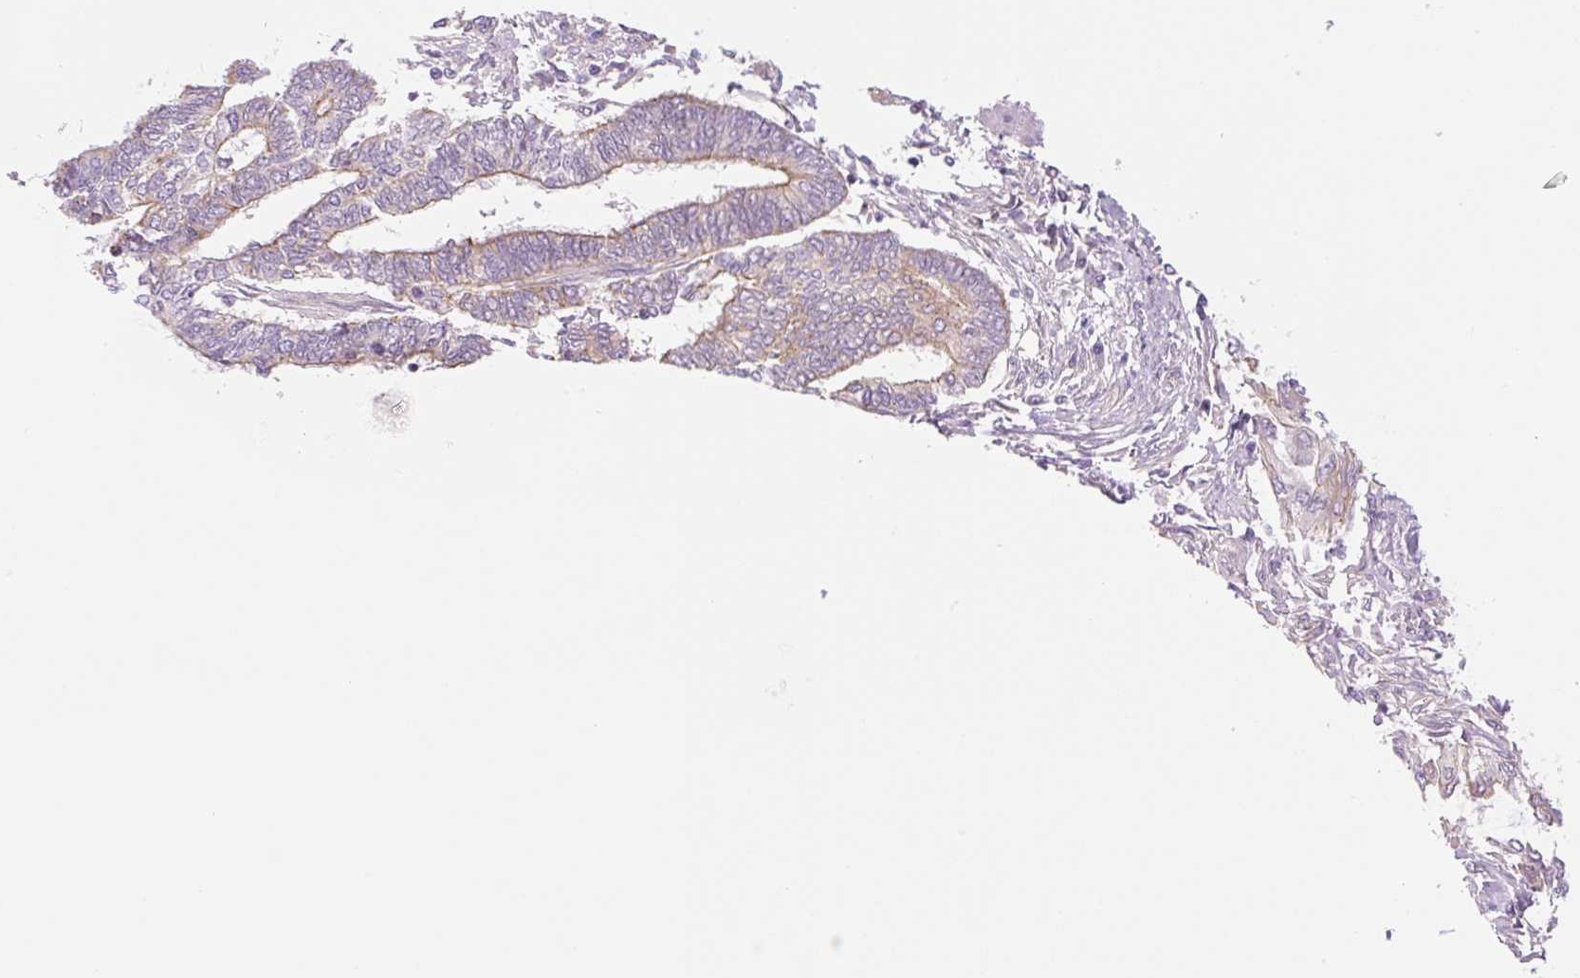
{"staining": {"intensity": "weak", "quantity": "<25%", "location": "cytoplasmic/membranous"}, "tissue": "cervical cancer", "cell_type": "Tumor cells", "image_type": "cancer", "snomed": [{"axis": "morphology", "description": "Squamous cell carcinoma, NOS"}, {"axis": "topography", "description": "Cervix"}], "caption": "An IHC photomicrograph of squamous cell carcinoma (cervical) is shown. There is no staining in tumor cells of squamous cell carcinoma (cervical).", "gene": "NLRP5", "patient": {"sex": "female", "age": 35}}